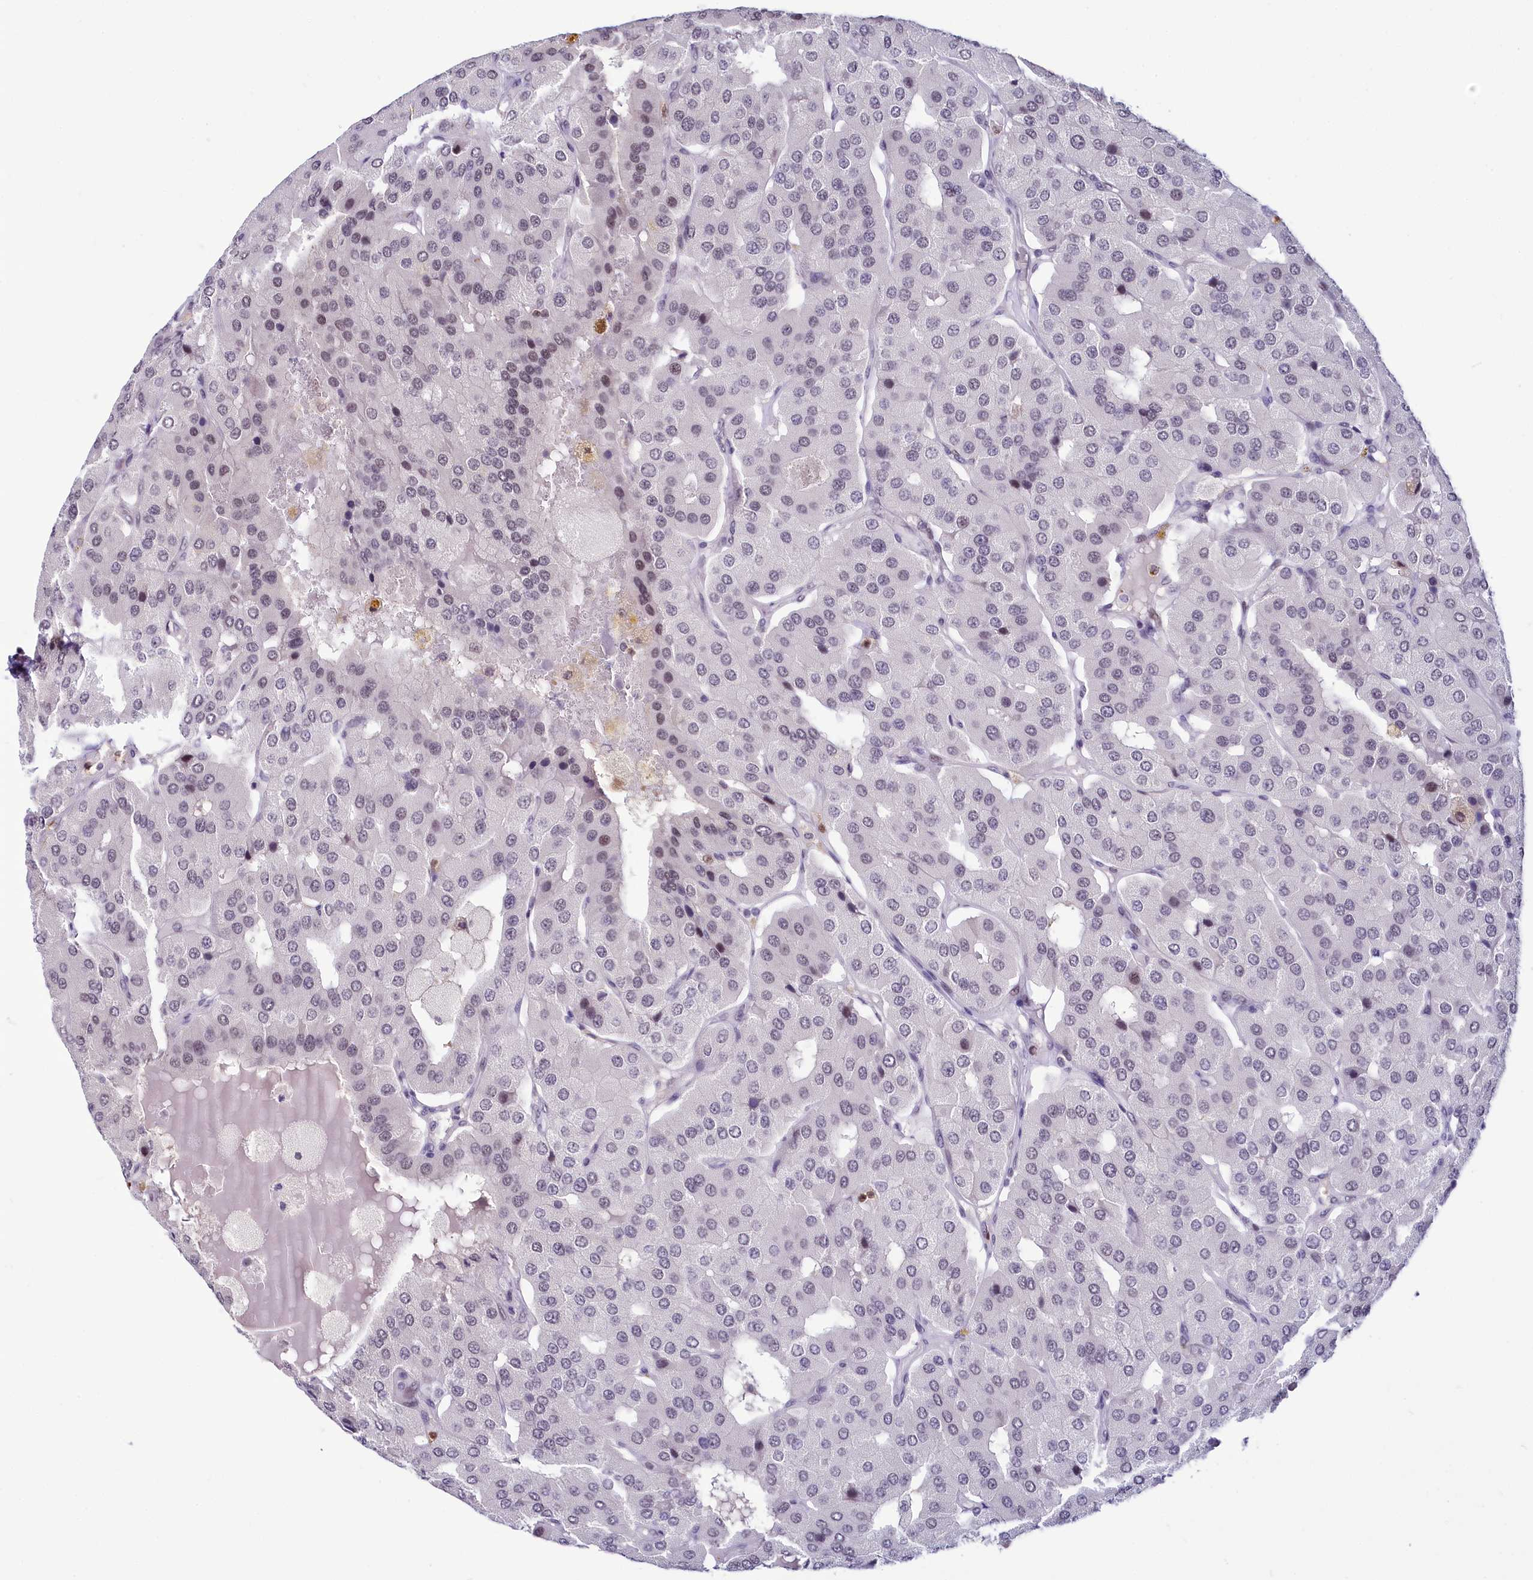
{"staining": {"intensity": "negative", "quantity": "none", "location": "none"}, "tissue": "parathyroid gland", "cell_type": "Glandular cells", "image_type": "normal", "snomed": [{"axis": "morphology", "description": "Normal tissue, NOS"}, {"axis": "morphology", "description": "Adenoma, NOS"}, {"axis": "topography", "description": "Parathyroid gland"}], "caption": "This is a photomicrograph of IHC staining of benign parathyroid gland, which shows no positivity in glandular cells. Nuclei are stained in blue.", "gene": "SCAF11", "patient": {"sex": "female", "age": 86}}